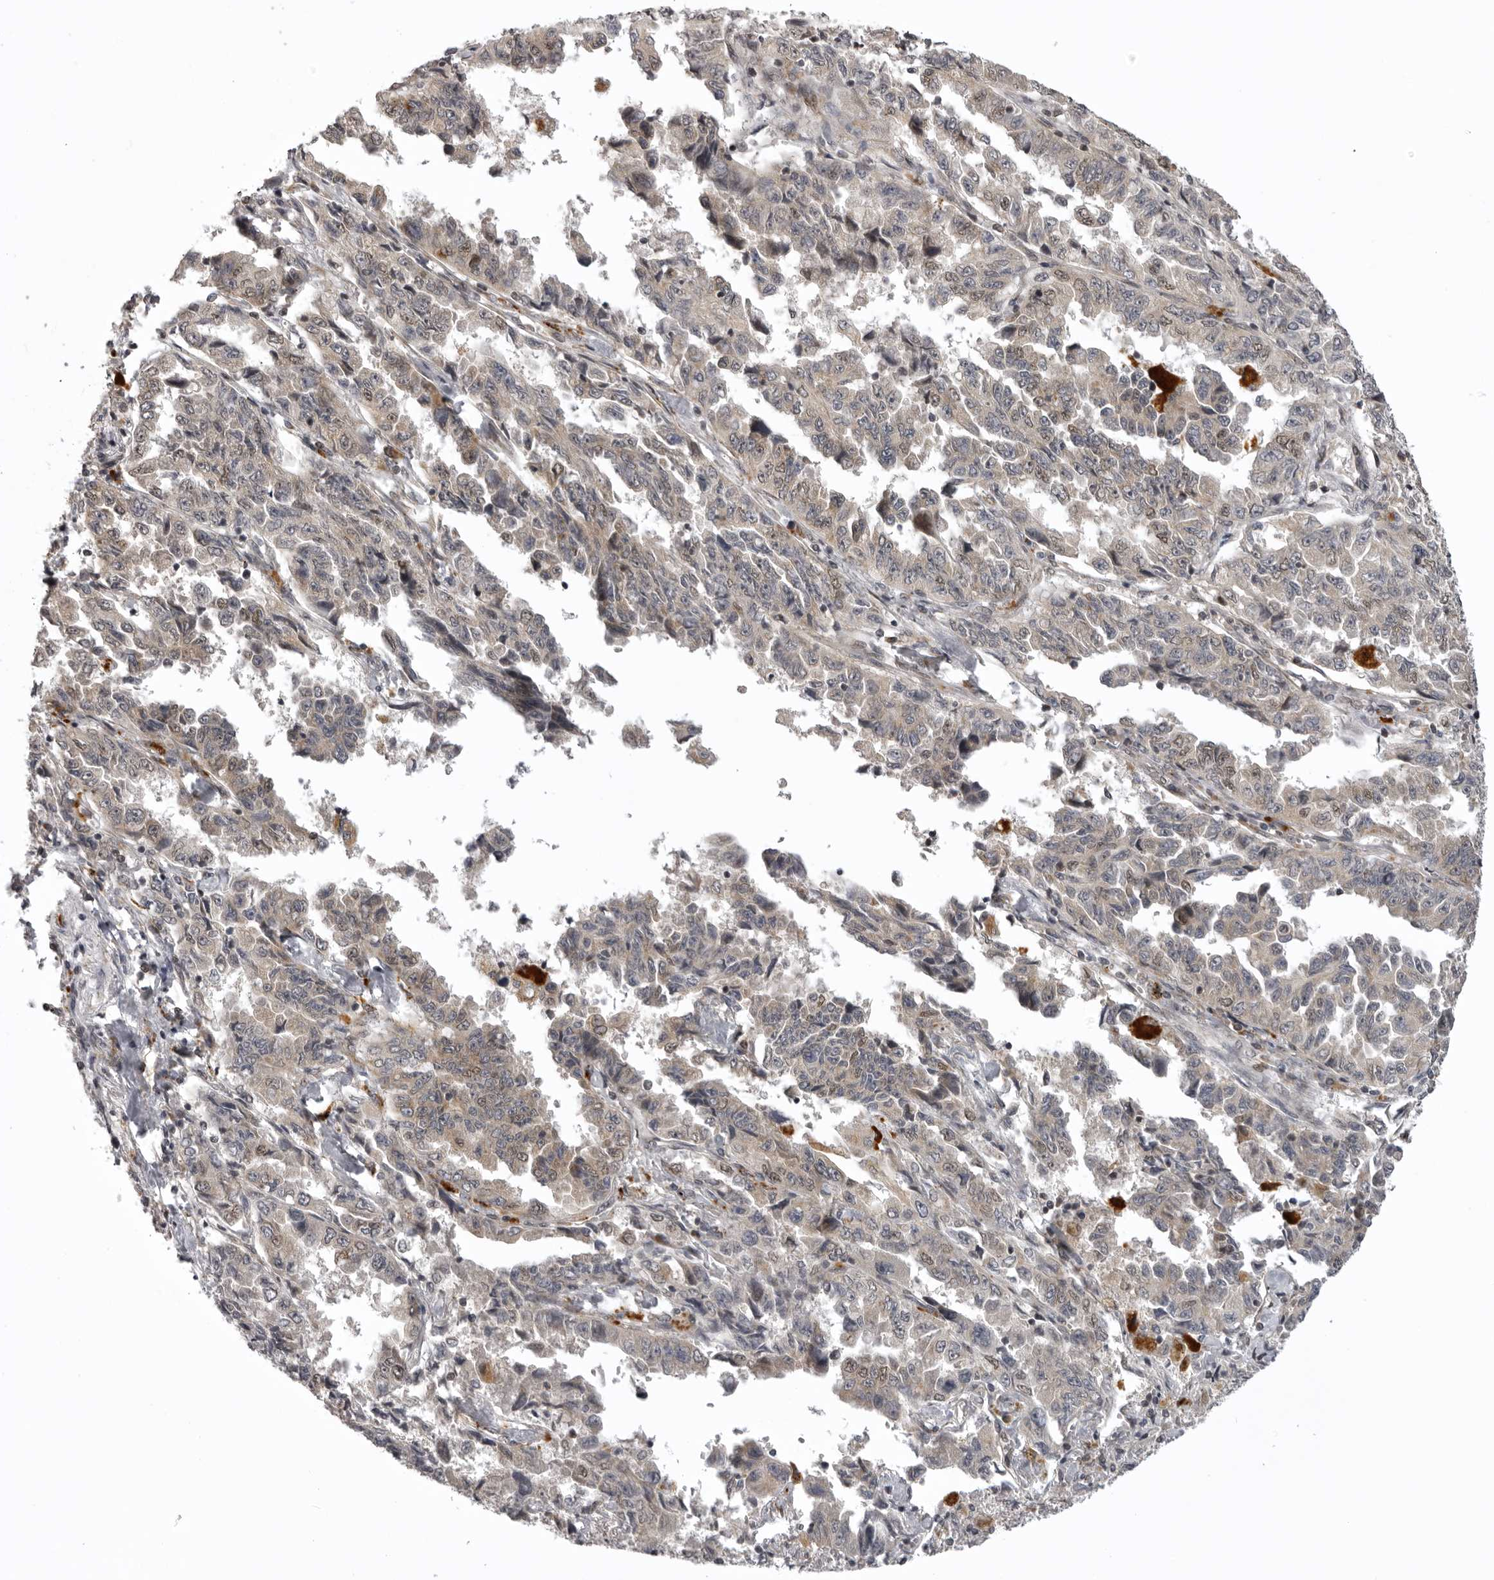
{"staining": {"intensity": "weak", "quantity": "25%-75%", "location": "nuclear"}, "tissue": "lung cancer", "cell_type": "Tumor cells", "image_type": "cancer", "snomed": [{"axis": "morphology", "description": "Adenocarcinoma, NOS"}, {"axis": "topography", "description": "Lung"}], "caption": "Lung cancer (adenocarcinoma) was stained to show a protein in brown. There is low levels of weak nuclear positivity in approximately 25%-75% of tumor cells. The staining was performed using DAB to visualize the protein expression in brown, while the nuclei were stained in blue with hematoxylin (Magnification: 20x).", "gene": "C1orf109", "patient": {"sex": "female", "age": 51}}